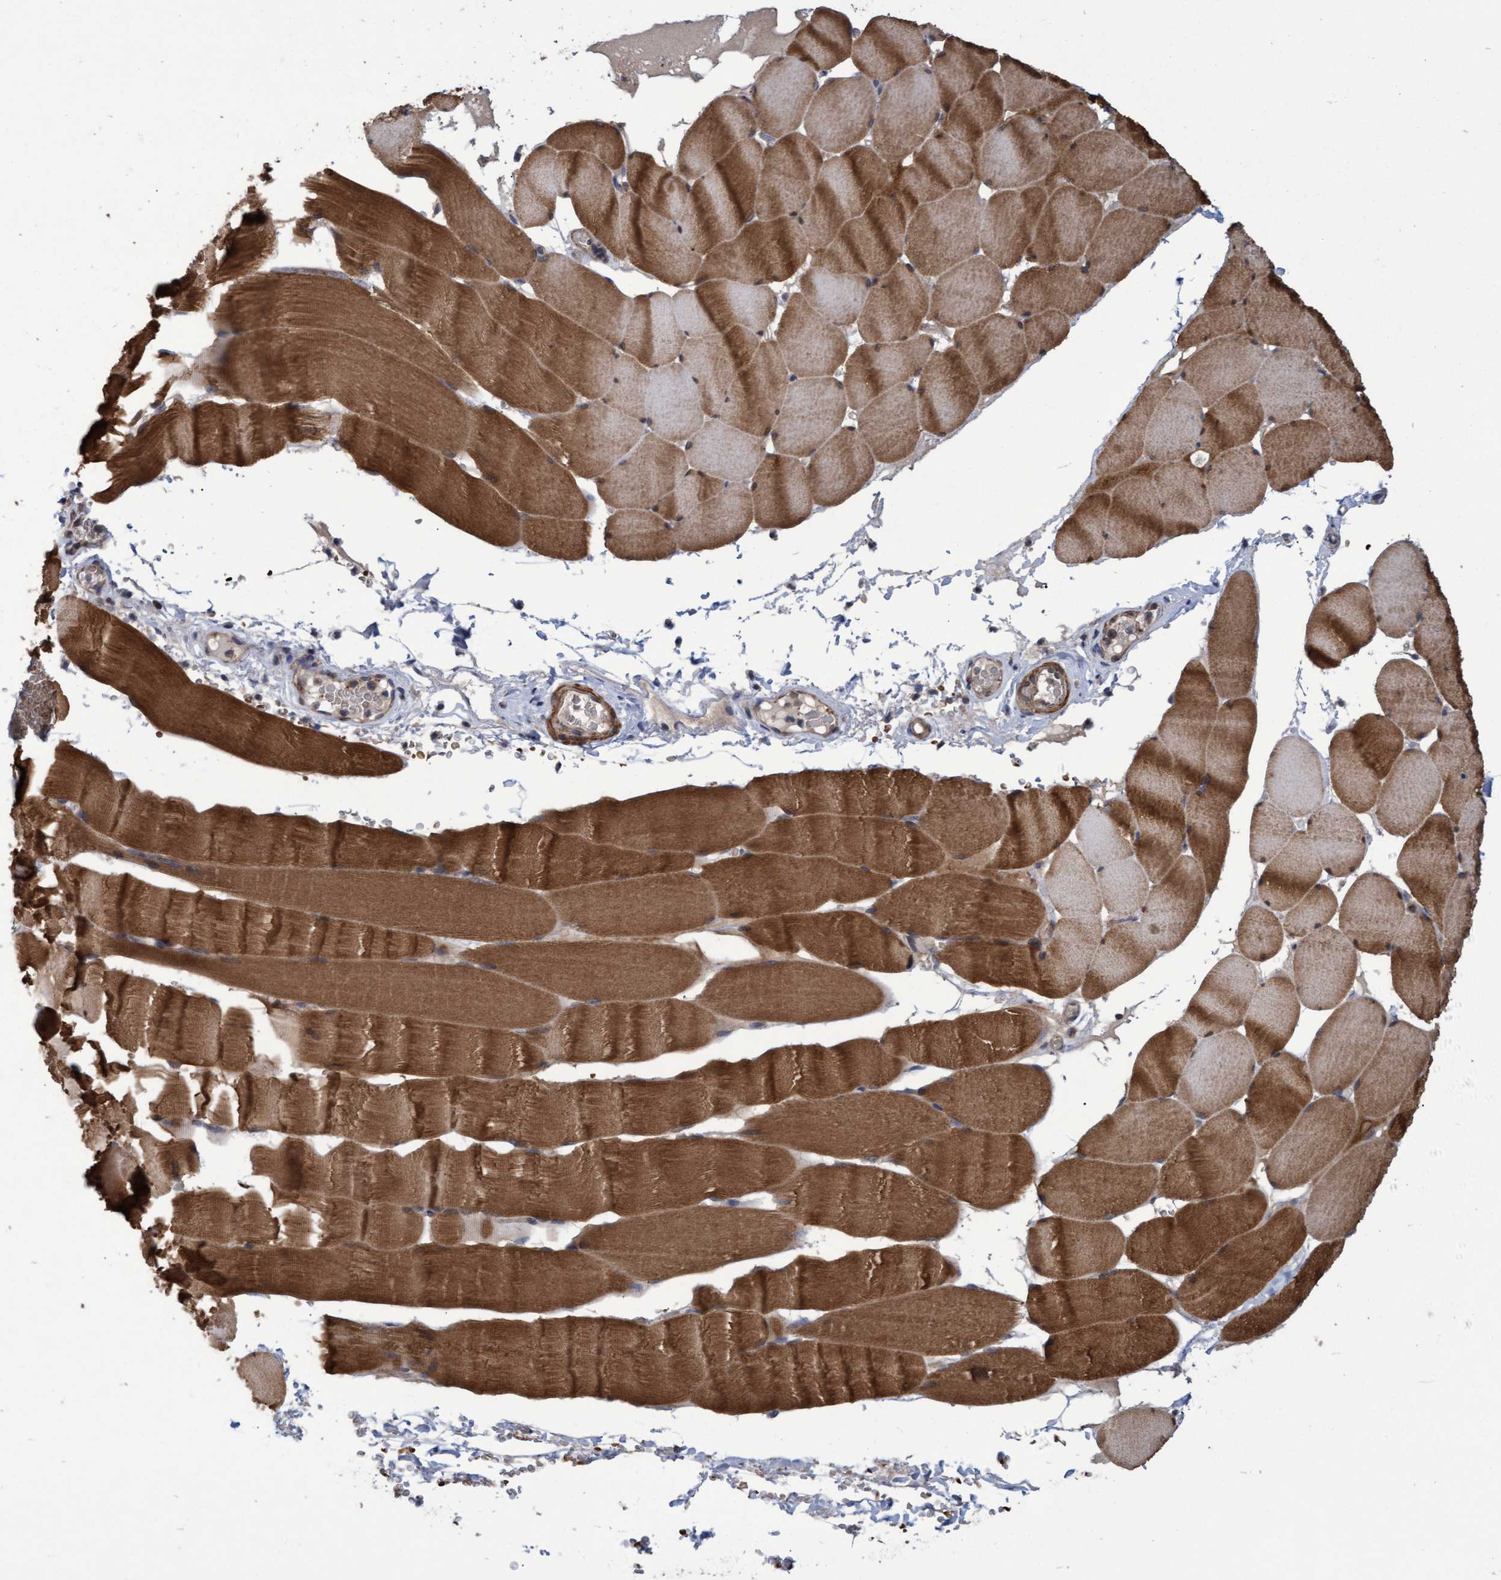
{"staining": {"intensity": "moderate", "quantity": ">75%", "location": "cytoplasmic/membranous"}, "tissue": "skeletal muscle", "cell_type": "Myocytes", "image_type": "normal", "snomed": [{"axis": "morphology", "description": "Normal tissue, NOS"}, {"axis": "topography", "description": "Skeletal muscle"}], "caption": "IHC (DAB) staining of normal skeletal muscle displays moderate cytoplasmic/membranous protein expression in approximately >75% of myocytes.", "gene": "NAA15", "patient": {"sex": "male", "age": 62}}